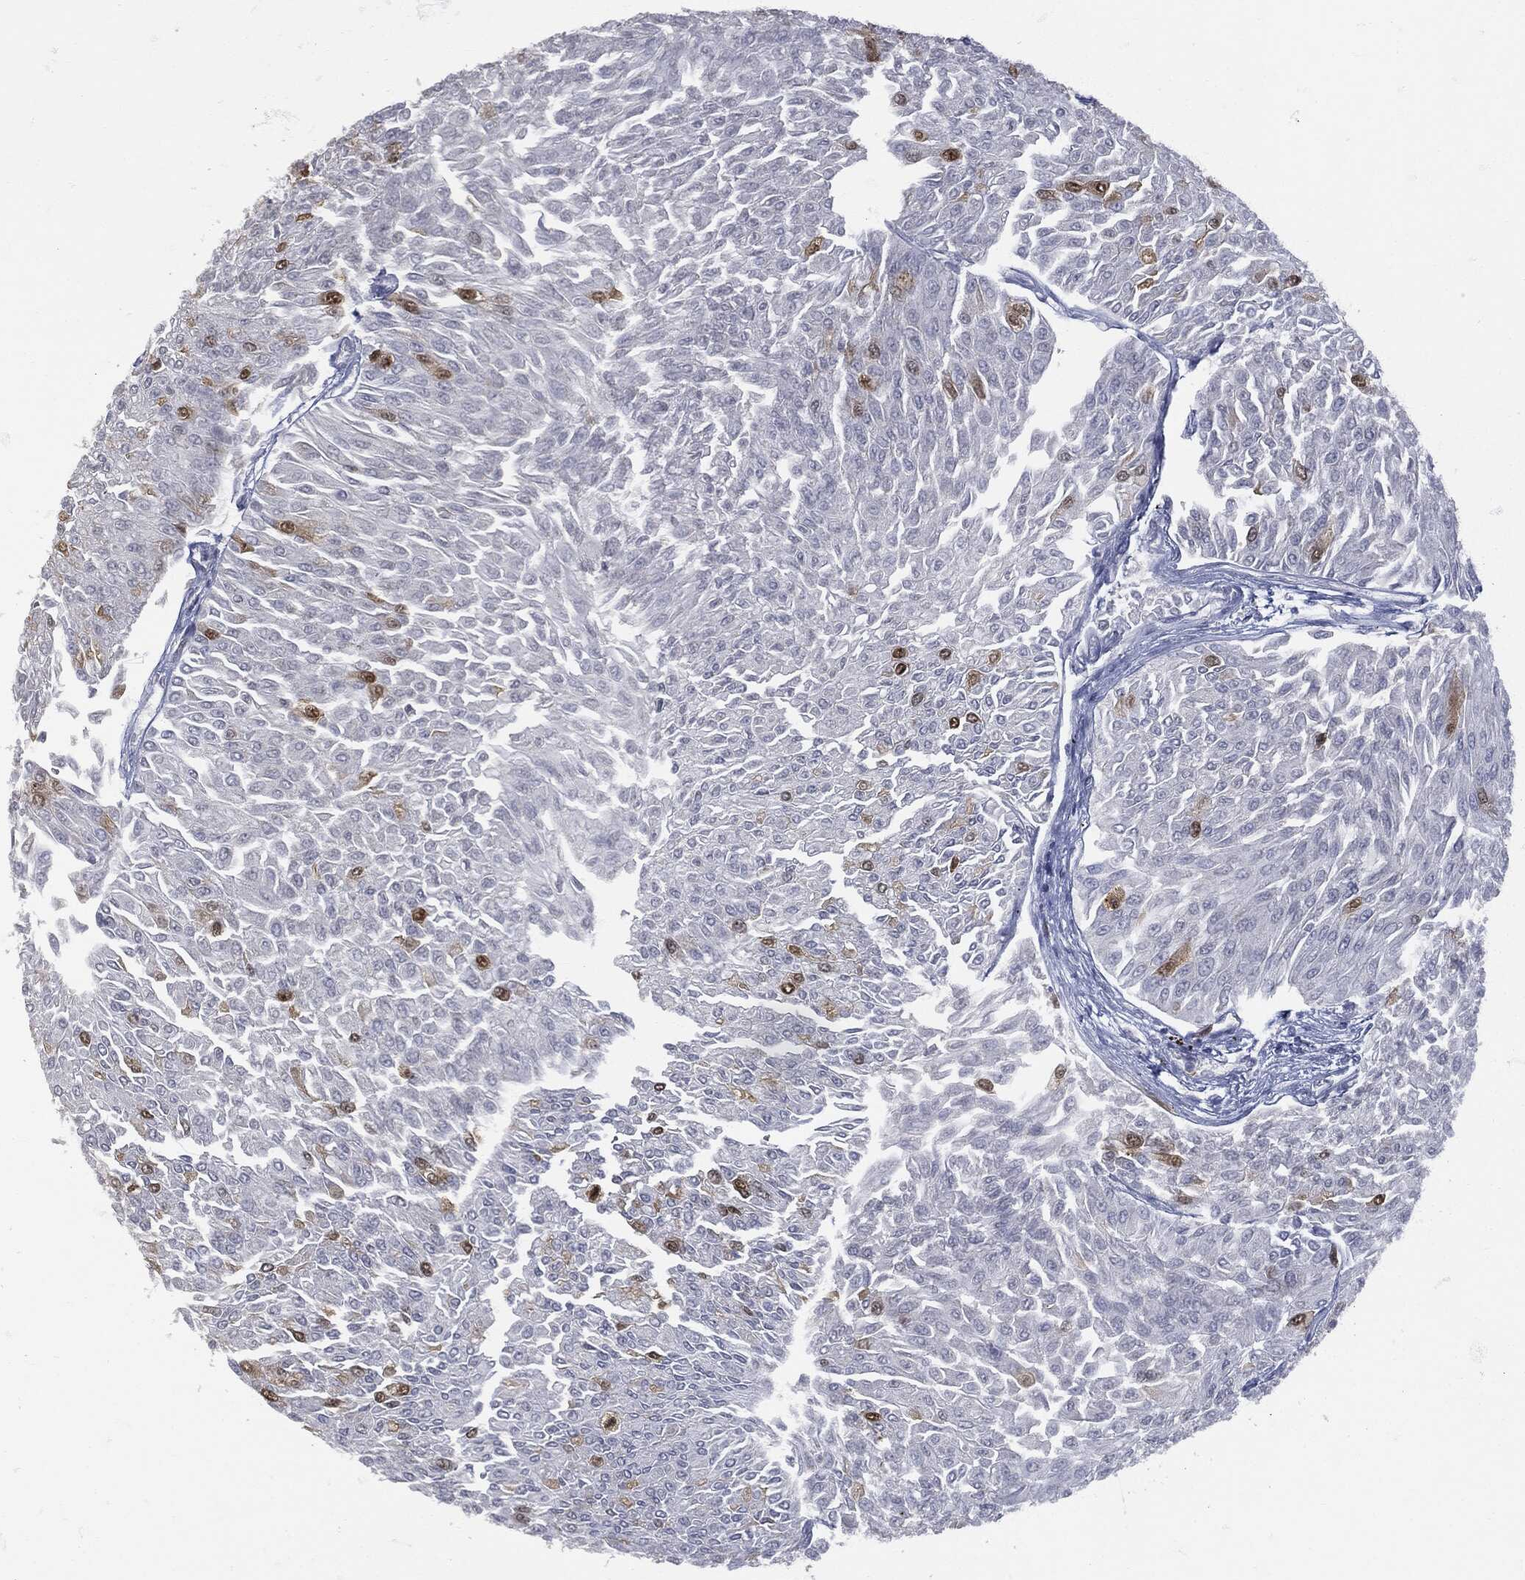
{"staining": {"intensity": "strong", "quantity": "<25%", "location": "cytoplasmic/membranous,nuclear"}, "tissue": "urothelial cancer", "cell_type": "Tumor cells", "image_type": "cancer", "snomed": [{"axis": "morphology", "description": "Urothelial carcinoma, Low grade"}, {"axis": "topography", "description": "Urinary bladder"}], "caption": "Urothelial cancer stained with a protein marker demonstrates strong staining in tumor cells.", "gene": "UBE2C", "patient": {"sex": "male", "age": 67}}